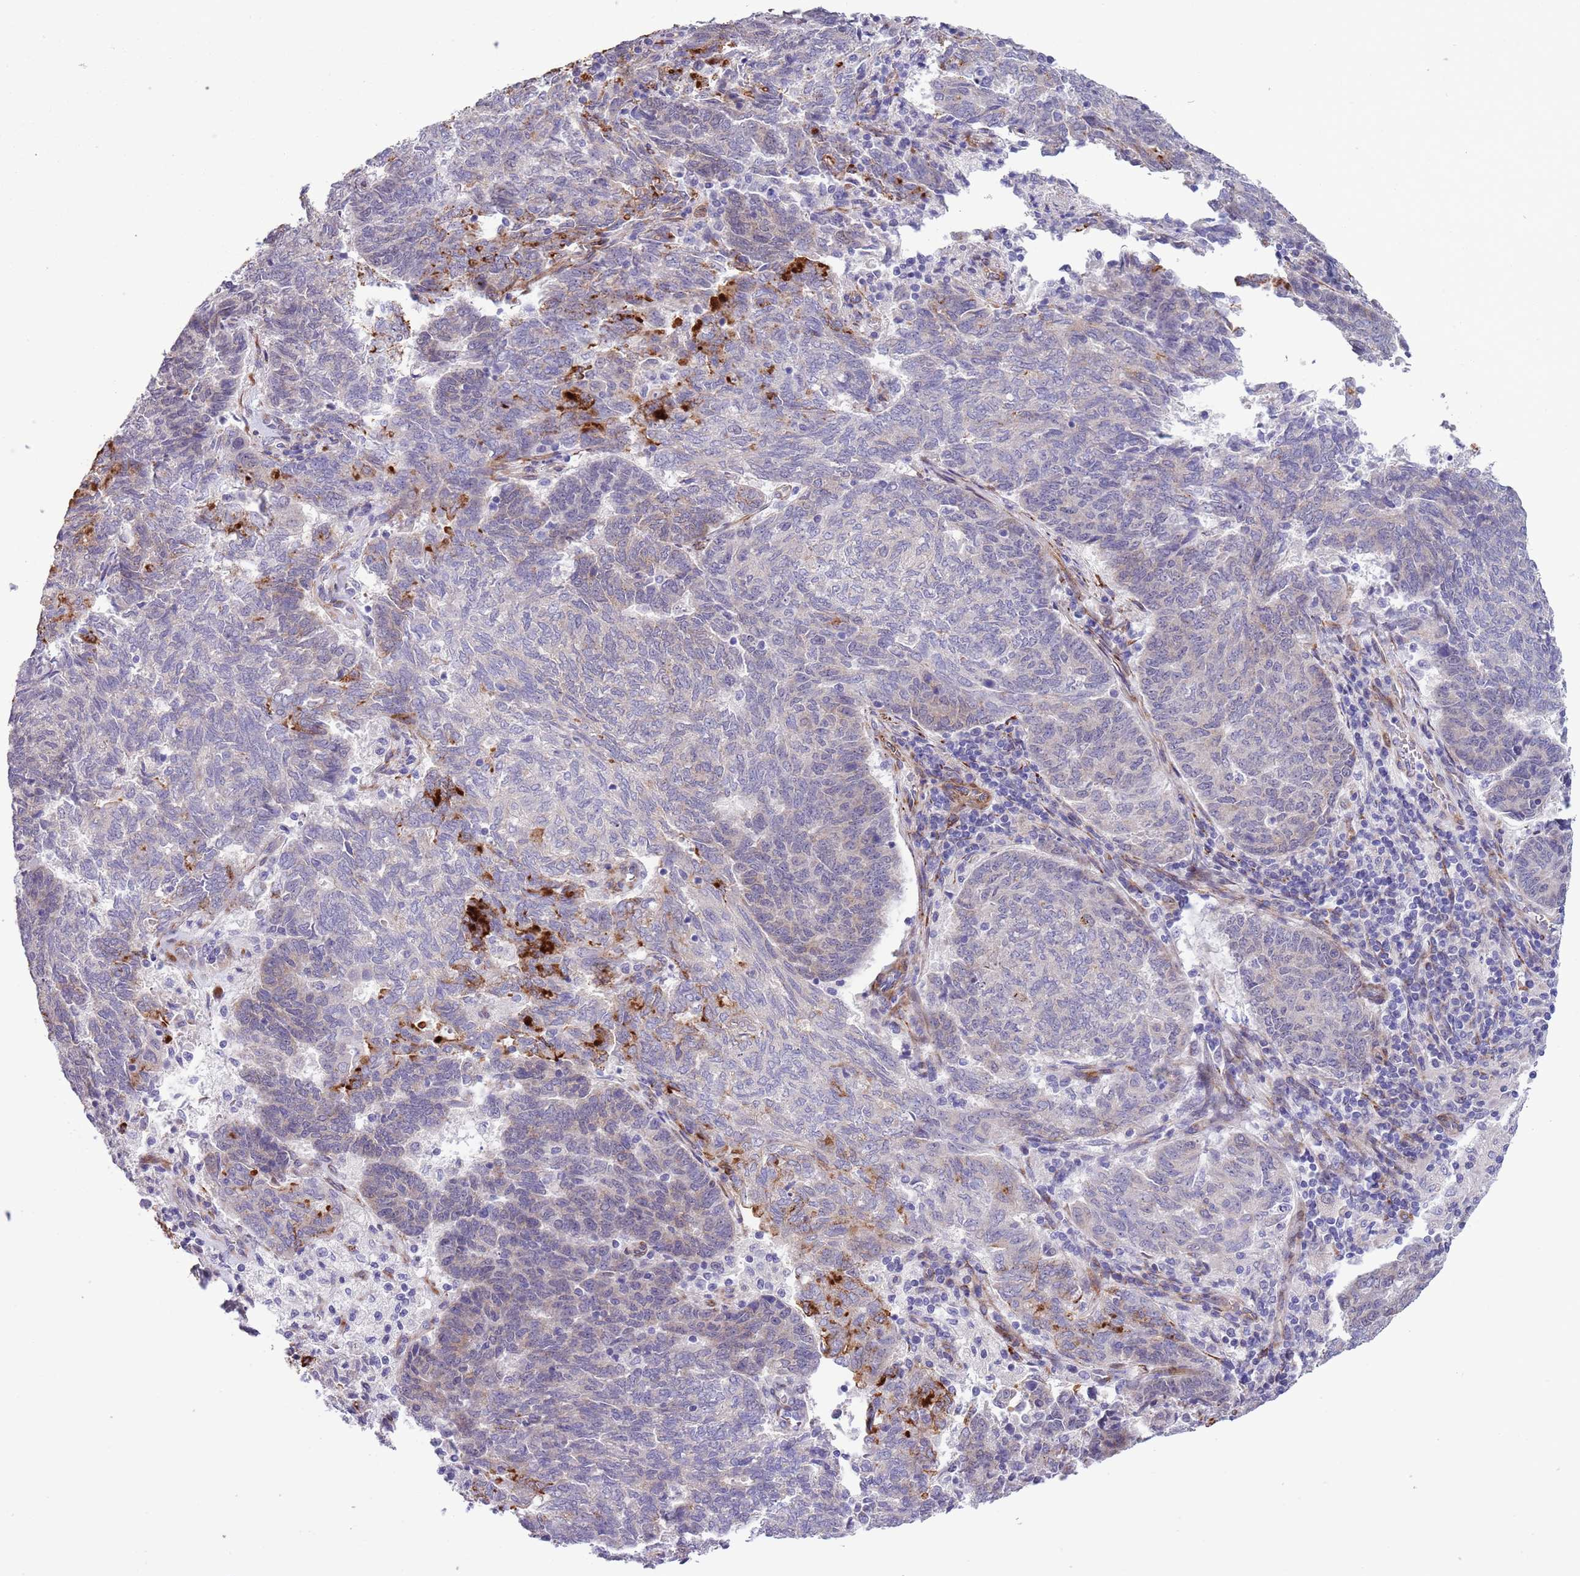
{"staining": {"intensity": "moderate", "quantity": "<25%", "location": "cytoplasmic/membranous"}, "tissue": "endometrial cancer", "cell_type": "Tumor cells", "image_type": "cancer", "snomed": [{"axis": "morphology", "description": "Adenocarcinoma, NOS"}, {"axis": "topography", "description": "Endometrium"}], "caption": "IHC (DAB) staining of human endometrial cancer reveals moderate cytoplasmic/membranous protein staining in approximately <25% of tumor cells. The staining is performed using DAB (3,3'-diaminobenzidine) brown chromogen to label protein expression. The nuclei are counter-stained blue using hematoxylin.", "gene": "MRPL32", "patient": {"sex": "female", "age": 80}}